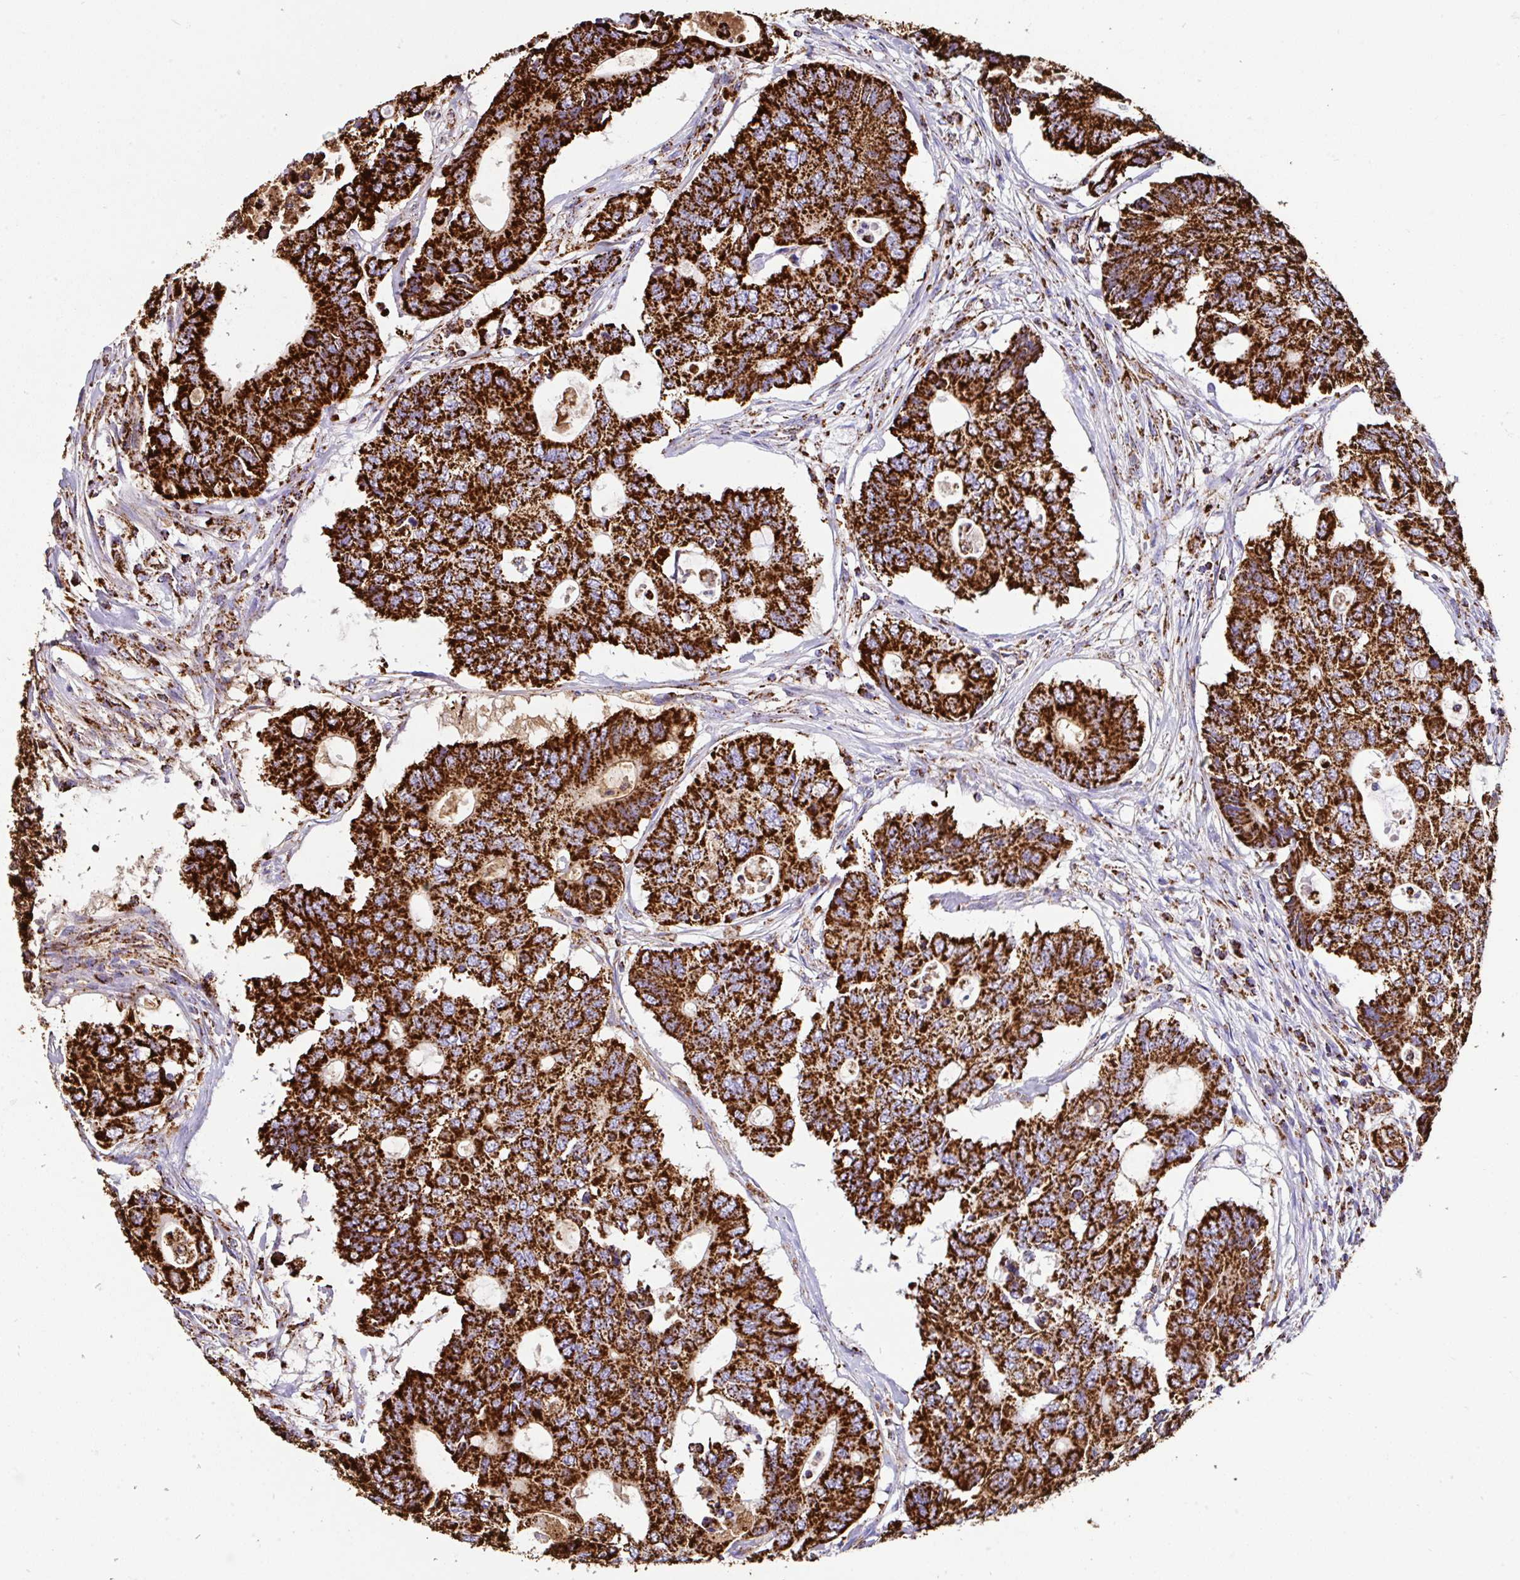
{"staining": {"intensity": "strong", "quantity": ">75%", "location": "cytoplasmic/membranous"}, "tissue": "colorectal cancer", "cell_type": "Tumor cells", "image_type": "cancer", "snomed": [{"axis": "morphology", "description": "Adenocarcinoma, NOS"}, {"axis": "topography", "description": "Colon"}], "caption": "High-magnification brightfield microscopy of colorectal adenocarcinoma stained with DAB (brown) and counterstained with hematoxylin (blue). tumor cells exhibit strong cytoplasmic/membranous positivity is identified in about>75% of cells. The staining was performed using DAB (3,3'-diaminobenzidine), with brown indicating positive protein expression. Nuclei are stained blue with hematoxylin.", "gene": "ANKRD33B", "patient": {"sex": "male", "age": 71}}